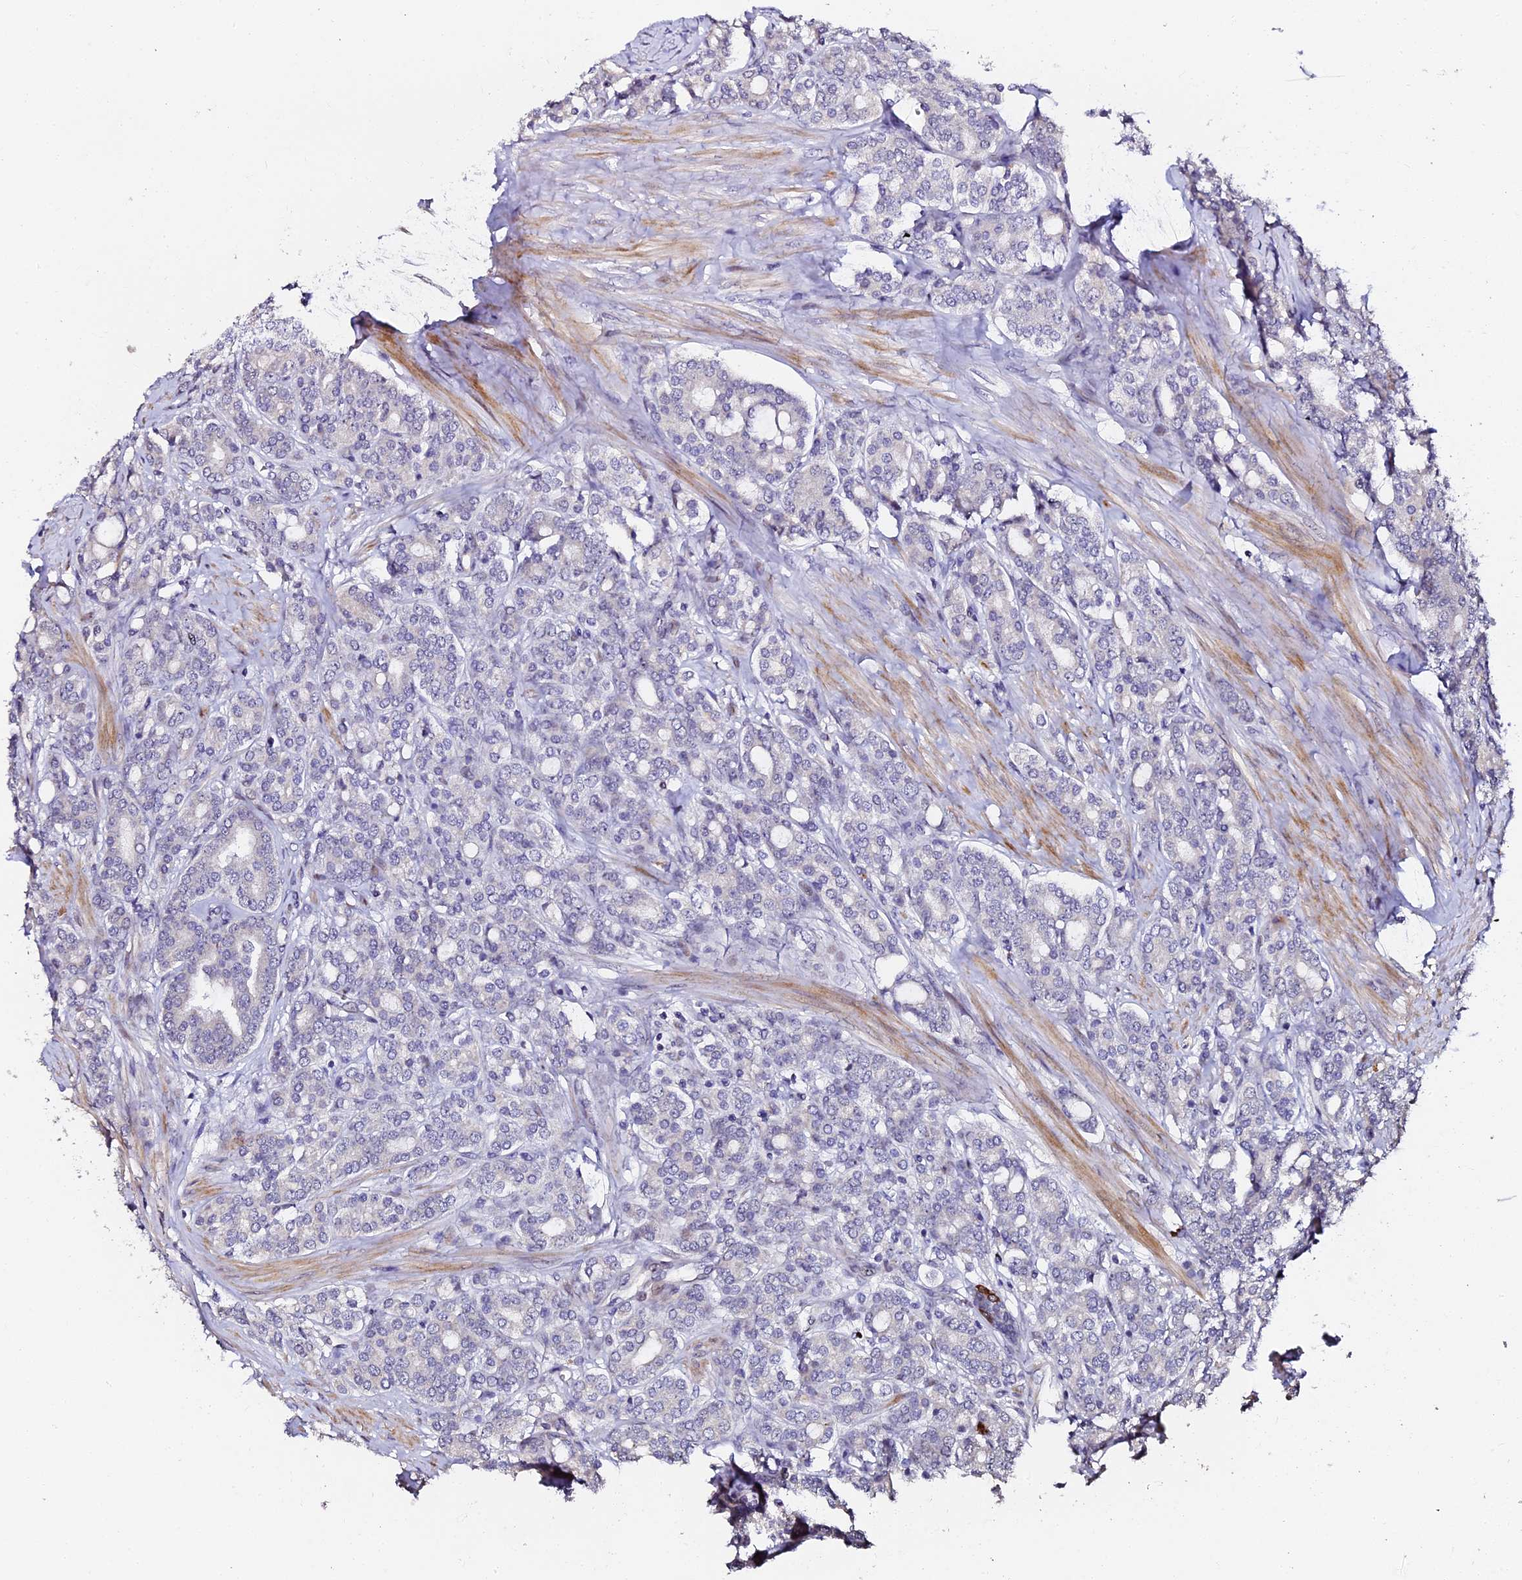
{"staining": {"intensity": "negative", "quantity": "none", "location": "none"}, "tissue": "prostate cancer", "cell_type": "Tumor cells", "image_type": "cancer", "snomed": [{"axis": "morphology", "description": "Adenocarcinoma, High grade"}, {"axis": "topography", "description": "Prostate"}], "caption": "Immunohistochemical staining of human prostate cancer displays no significant positivity in tumor cells.", "gene": "GPN3", "patient": {"sex": "male", "age": 62}}